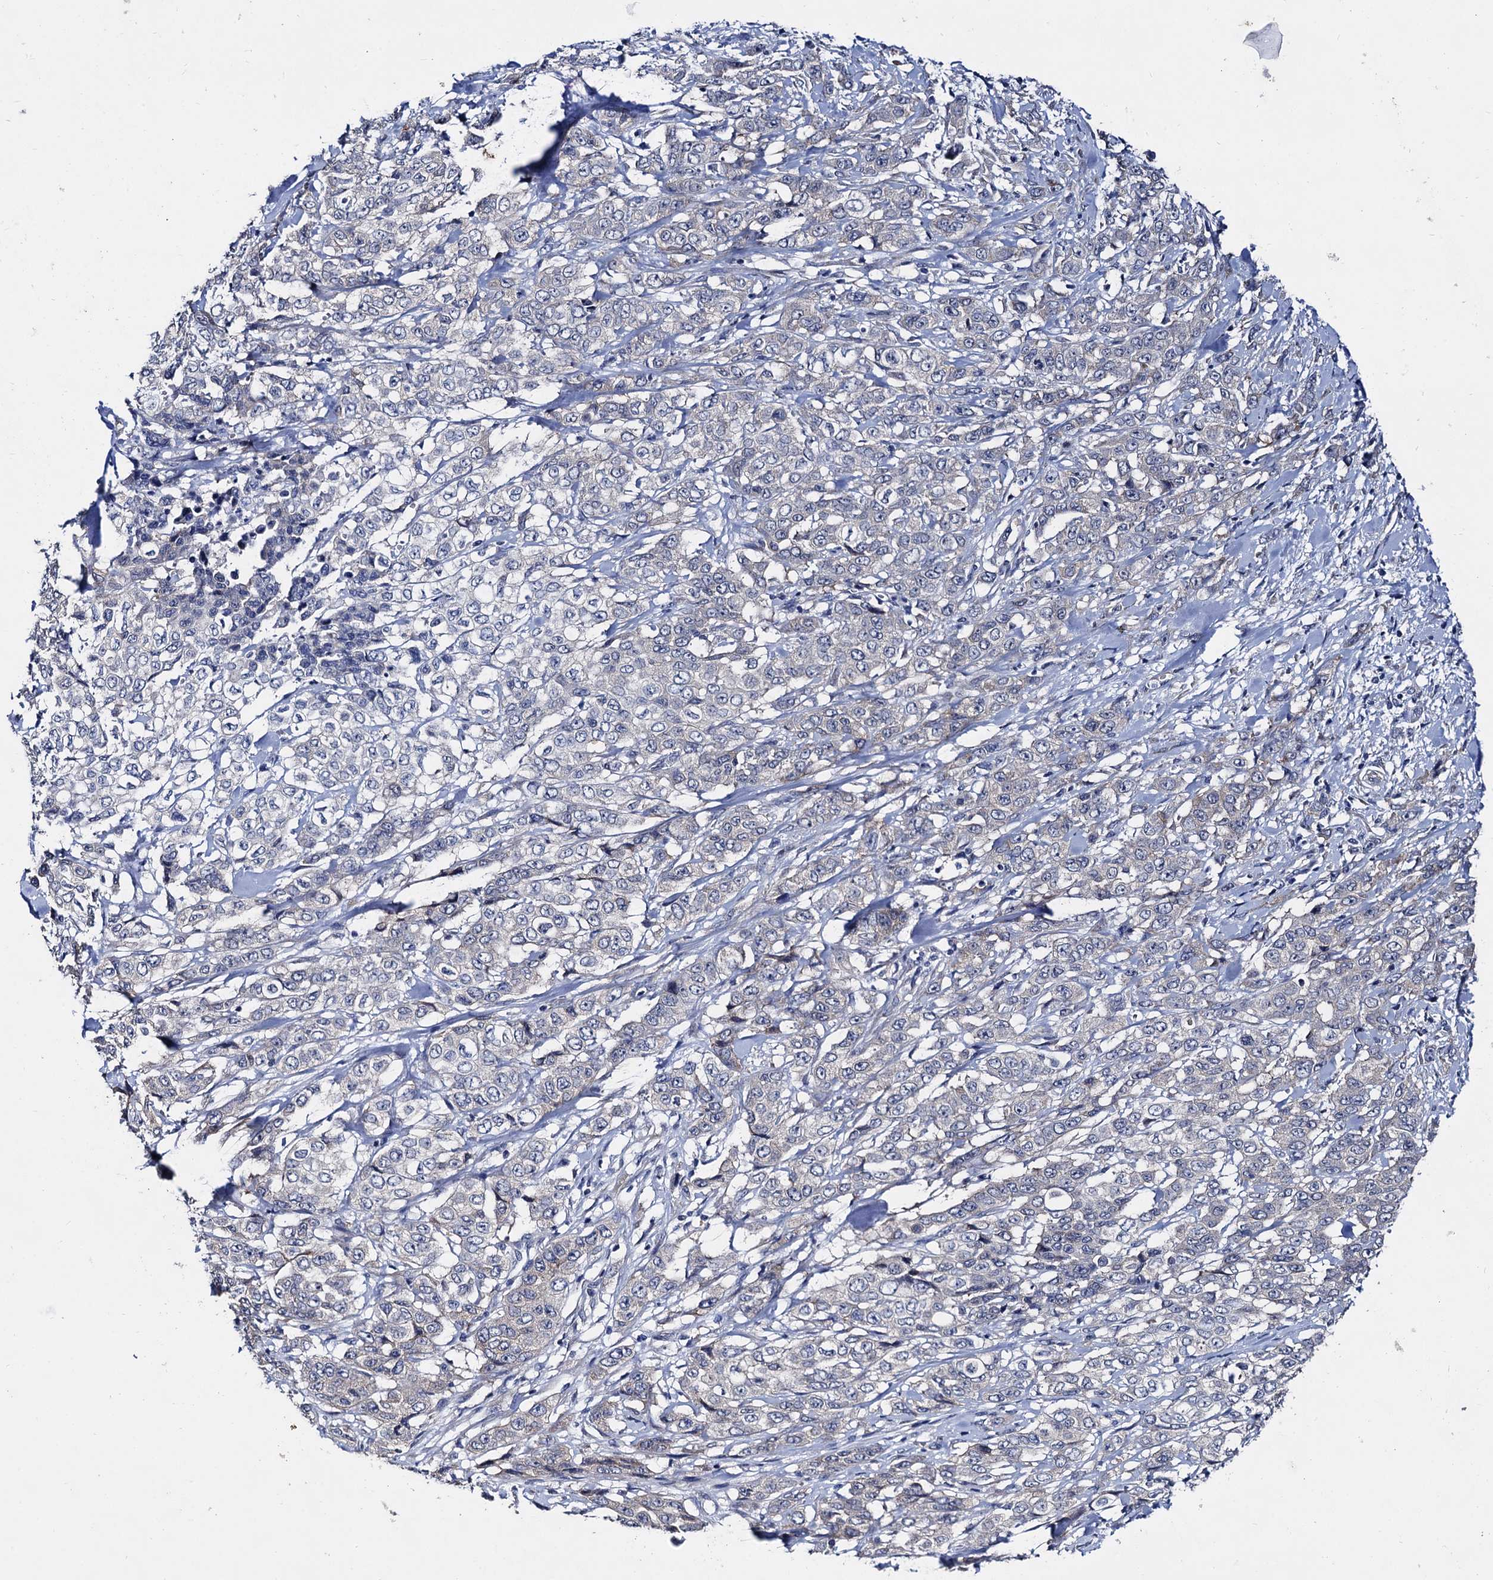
{"staining": {"intensity": "negative", "quantity": "none", "location": "none"}, "tissue": "stomach cancer", "cell_type": "Tumor cells", "image_type": "cancer", "snomed": [{"axis": "morphology", "description": "Adenocarcinoma, NOS"}, {"axis": "topography", "description": "Stomach, upper"}], "caption": "This image is of stomach cancer (adenocarcinoma) stained with IHC to label a protein in brown with the nuclei are counter-stained blue. There is no staining in tumor cells.", "gene": "CAPRIN2", "patient": {"sex": "male", "age": 62}}